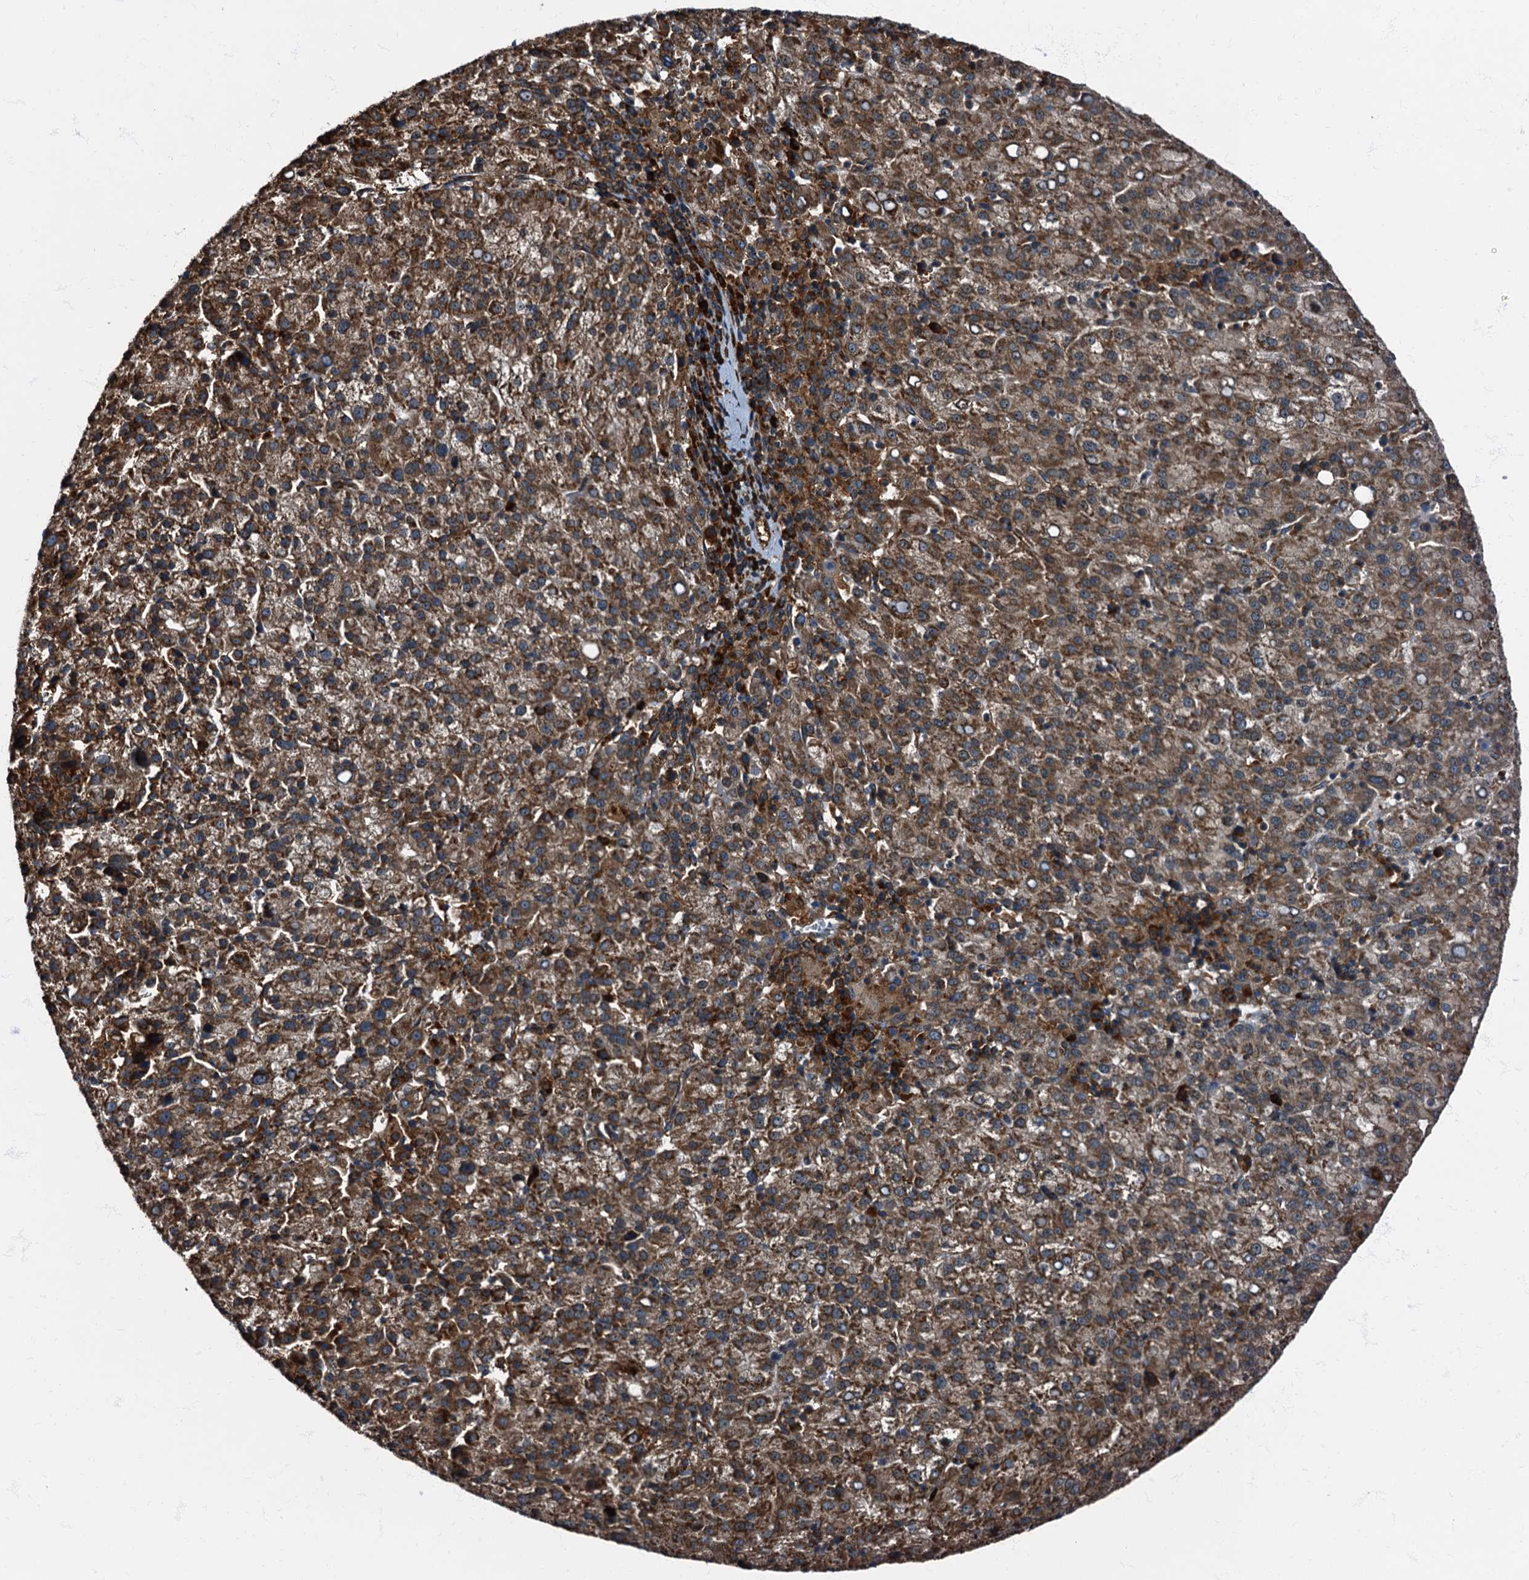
{"staining": {"intensity": "moderate", "quantity": "25%-75%", "location": "cytoplasmic/membranous"}, "tissue": "liver cancer", "cell_type": "Tumor cells", "image_type": "cancer", "snomed": [{"axis": "morphology", "description": "Carcinoma, Hepatocellular, NOS"}, {"axis": "topography", "description": "Liver"}], "caption": "Protein expression analysis of human liver cancer reveals moderate cytoplasmic/membranous positivity in approximately 25%-75% of tumor cells.", "gene": "ATP2C1", "patient": {"sex": "female", "age": 58}}